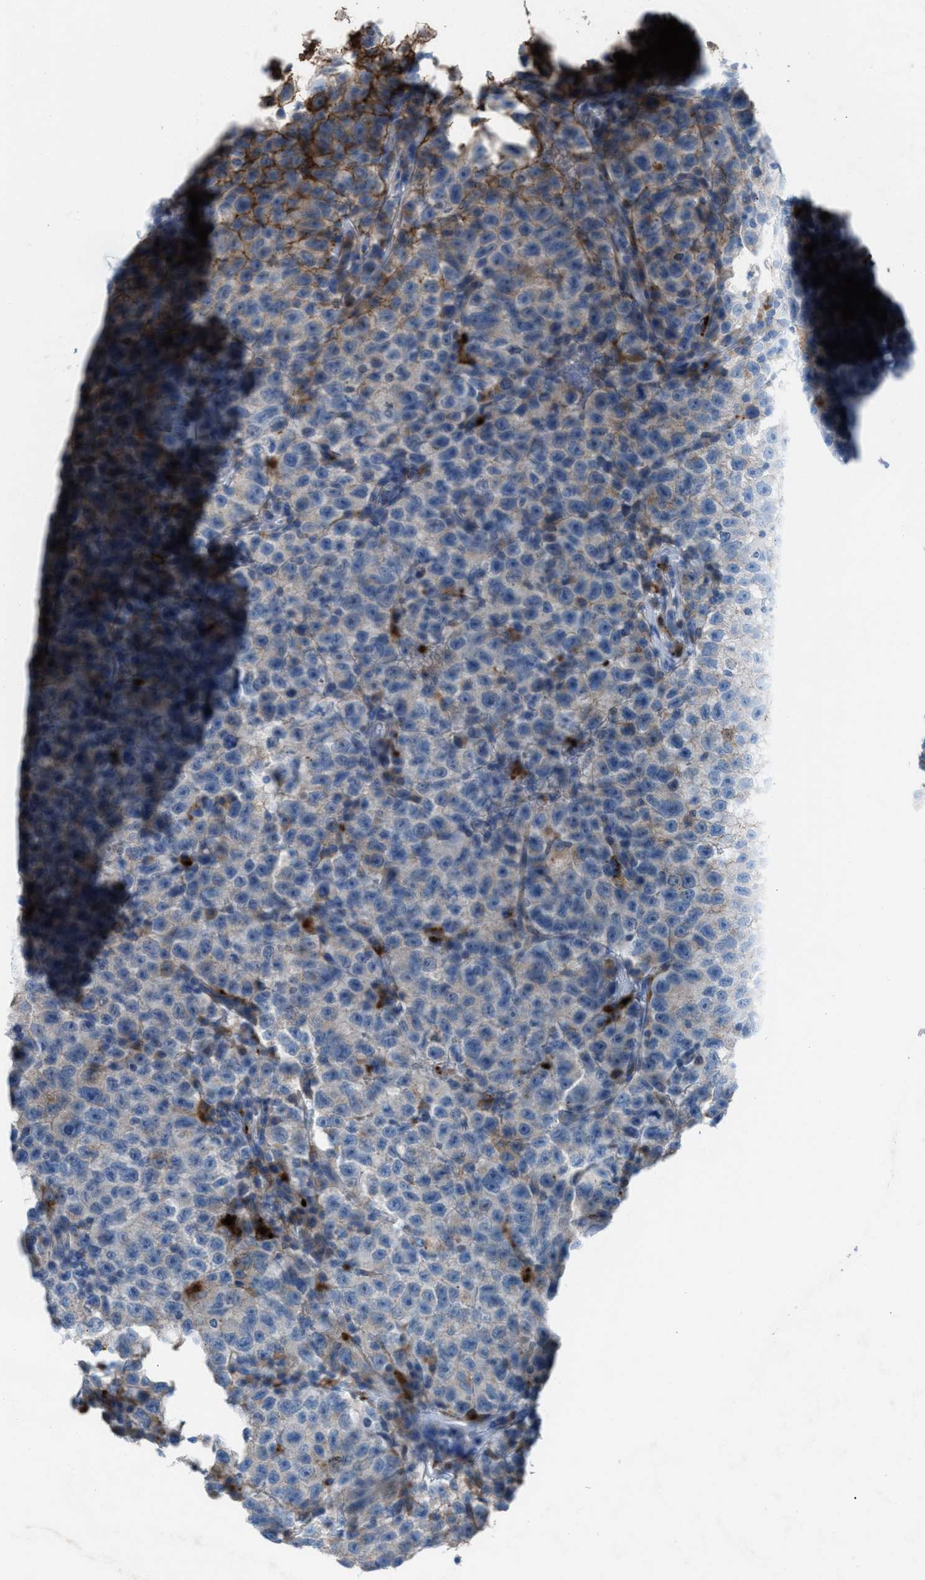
{"staining": {"intensity": "weak", "quantity": "<25%", "location": "cytoplasmic/membranous"}, "tissue": "testis cancer", "cell_type": "Tumor cells", "image_type": "cancer", "snomed": [{"axis": "morphology", "description": "Seminoma, NOS"}, {"axis": "topography", "description": "Testis"}], "caption": "High magnification brightfield microscopy of testis cancer stained with DAB (3,3'-diaminobenzidine) (brown) and counterstained with hematoxylin (blue): tumor cells show no significant expression.", "gene": "CD1B", "patient": {"sex": "male", "age": 22}}